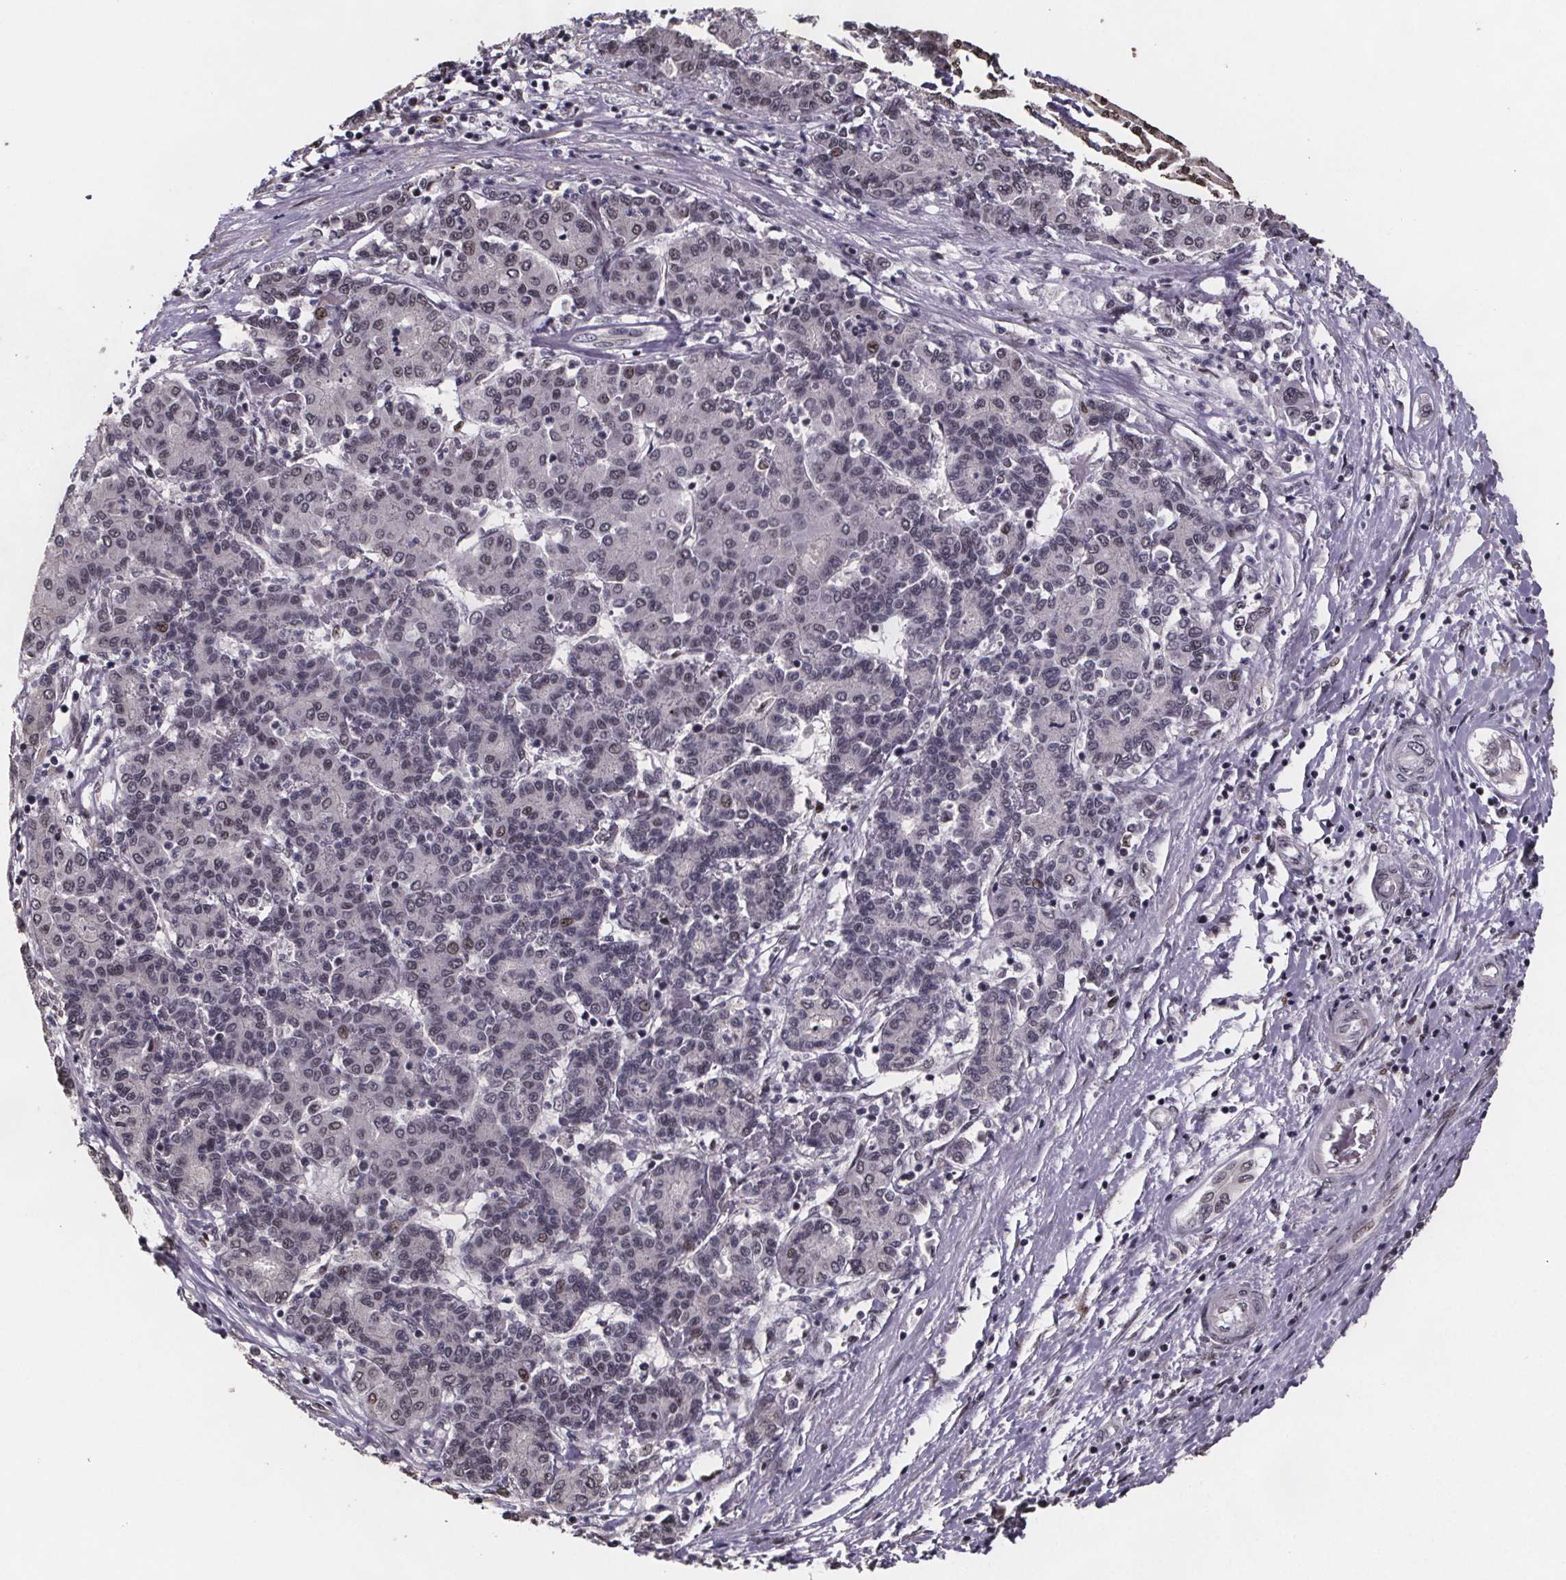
{"staining": {"intensity": "weak", "quantity": "<25%", "location": "nuclear"}, "tissue": "liver cancer", "cell_type": "Tumor cells", "image_type": "cancer", "snomed": [{"axis": "morphology", "description": "Carcinoma, Hepatocellular, NOS"}, {"axis": "topography", "description": "Liver"}], "caption": "Immunohistochemistry photomicrograph of hepatocellular carcinoma (liver) stained for a protein (brown), which demonstrates no staining in tumor cells.", "gene": "U2SURP", "patient": {"sex": "male", "age": 65}}